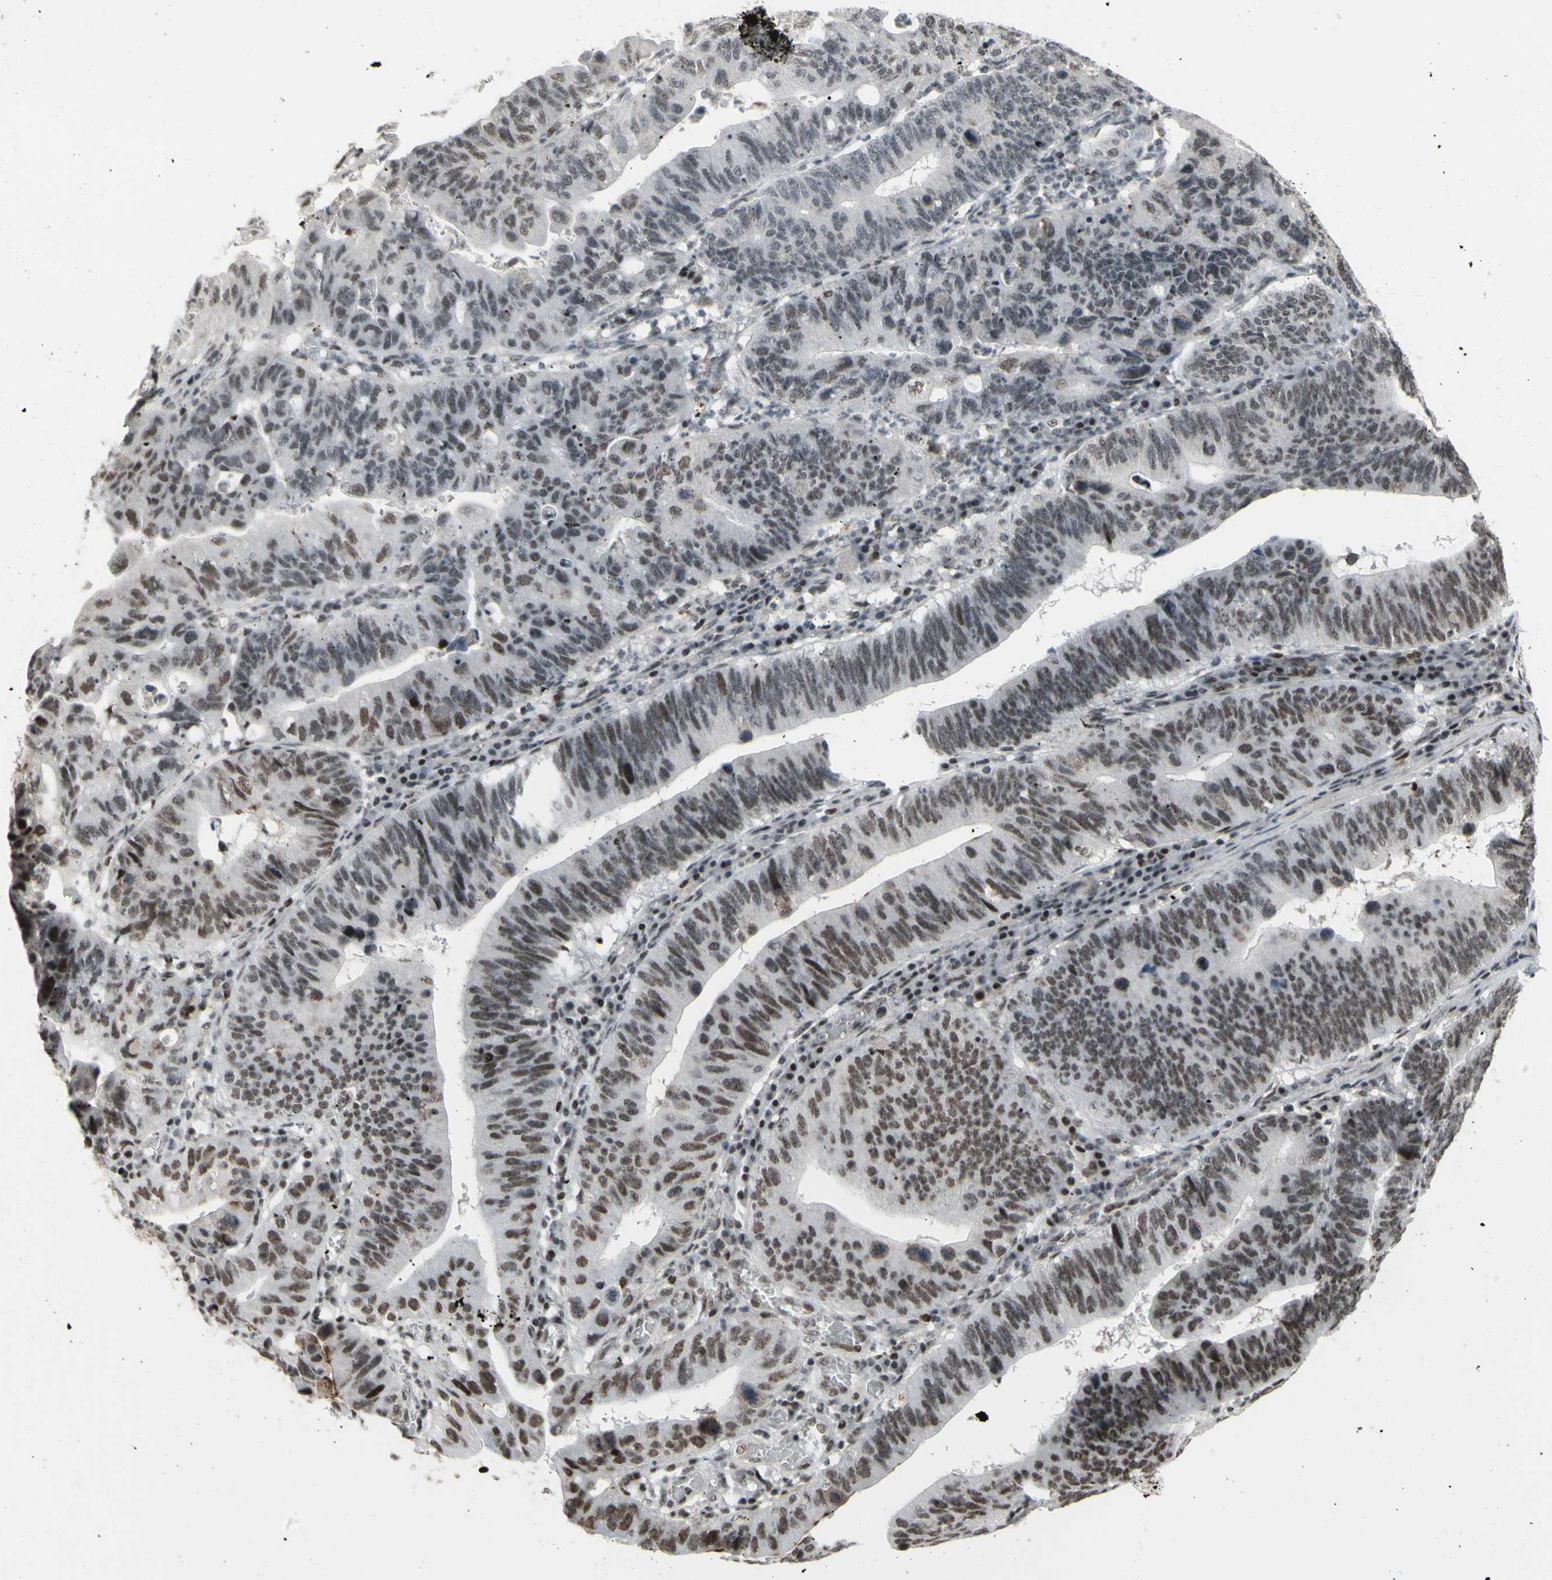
{"staining": {"intensity": "moderate", "quantity": "25%-75%", "location": "nuclear"}, "tissue": "stomach cancer", "cell_type": "Tumor cells", "image_type": "cancer", "snomed": [{"axis": "morphology", "description": "Adenocarcinoma, NOS"}, {"axis": "topography", "description": "Stomach"}], "caption": "There is medium levels of moderate nuclear expression in tumor cells of stomach cancer, as demonstrated by immunohistochemical staining (brown color).", "gene": "SUPT6H", "patient": {"sex": "male", "age": 59}}